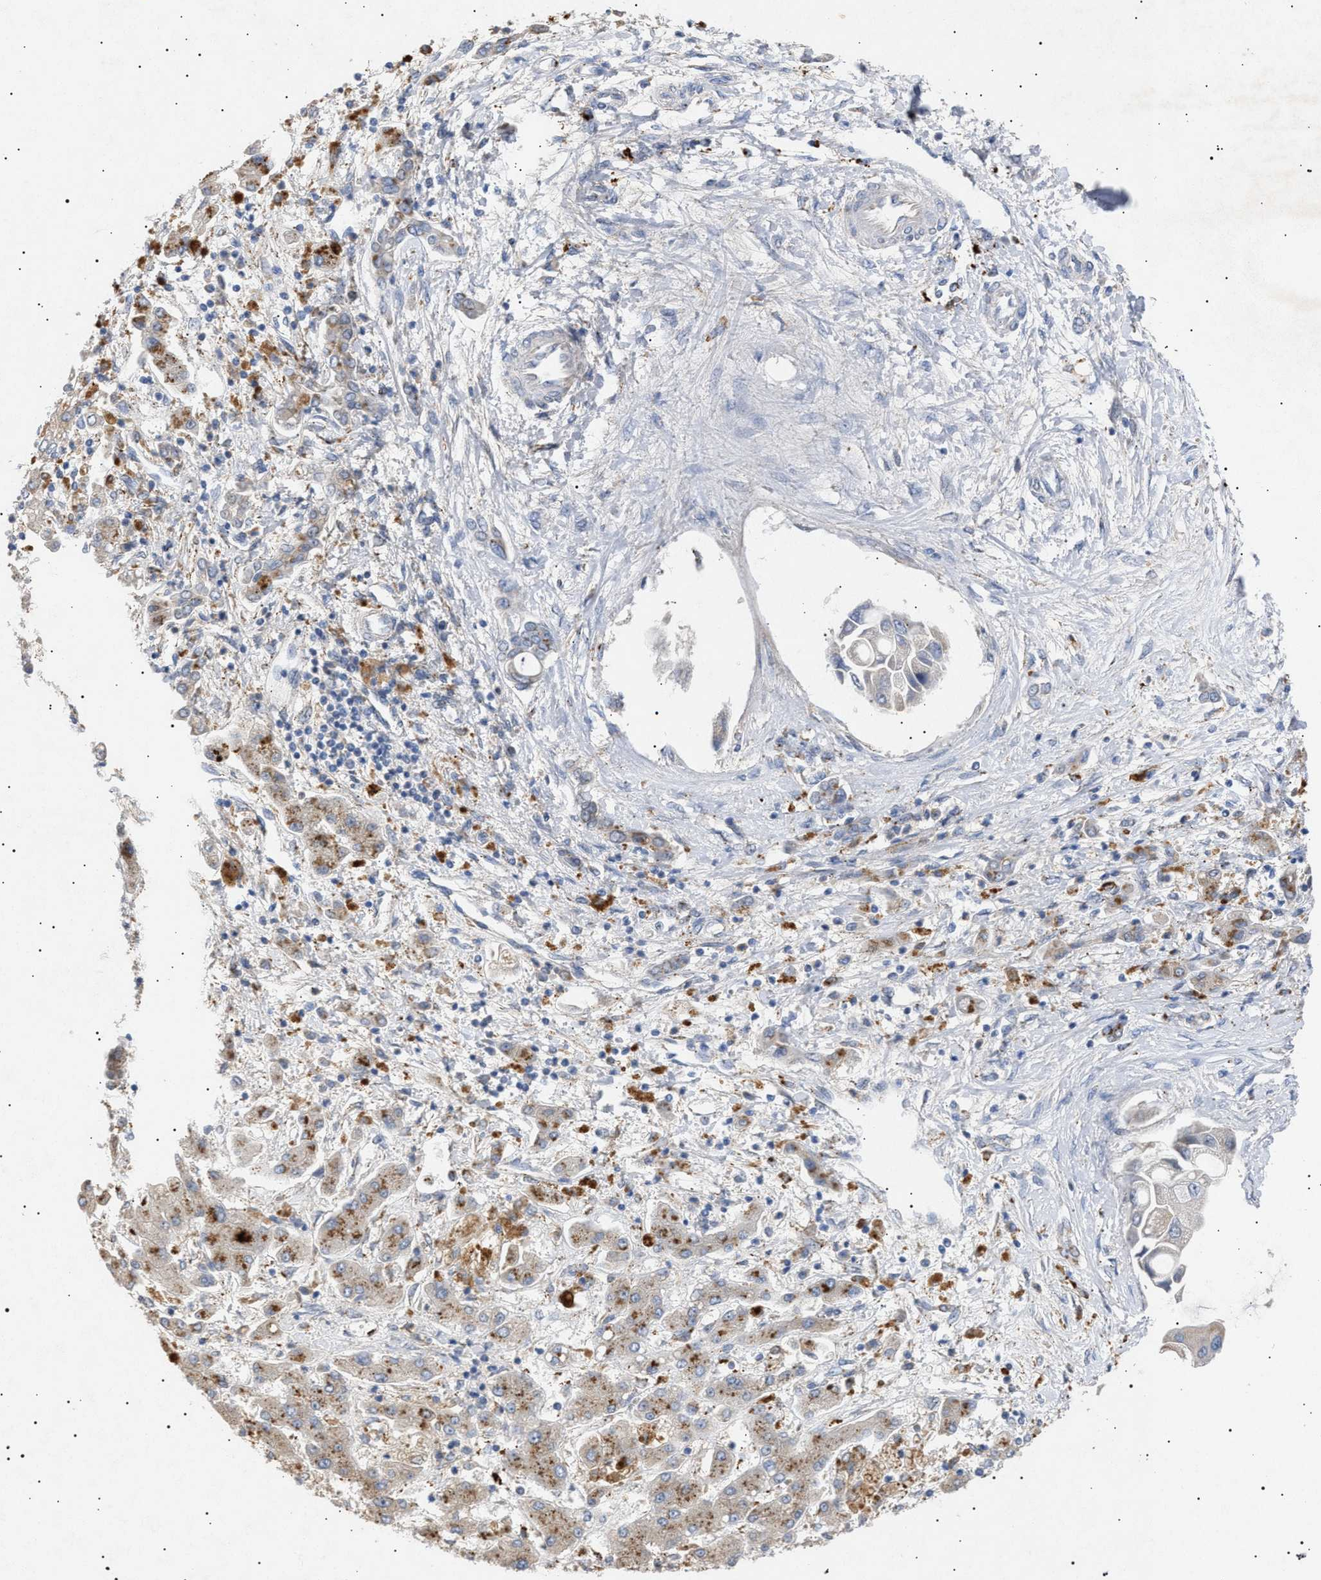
{"staining": {"intensity": "negative", "quantity": "none", "location": "none"}, "tissue": "liver cancer", "cell_type": "Tumor cells", "image_type": "cancer", "snomed": [{"axis": "morphology", "description": "Cholangiocarcinoma"}, {"axis": "topography", "description": "Liver"}], "caption": "Tumor cells are negative for brown protein staining in liver cancer (cholangiocarcinoma). (DAB (3,3'-diaminobenzidine) IHC, high magnification).", "gene": "SIRT5", "patient": {"sex": "male", "age": 50}}